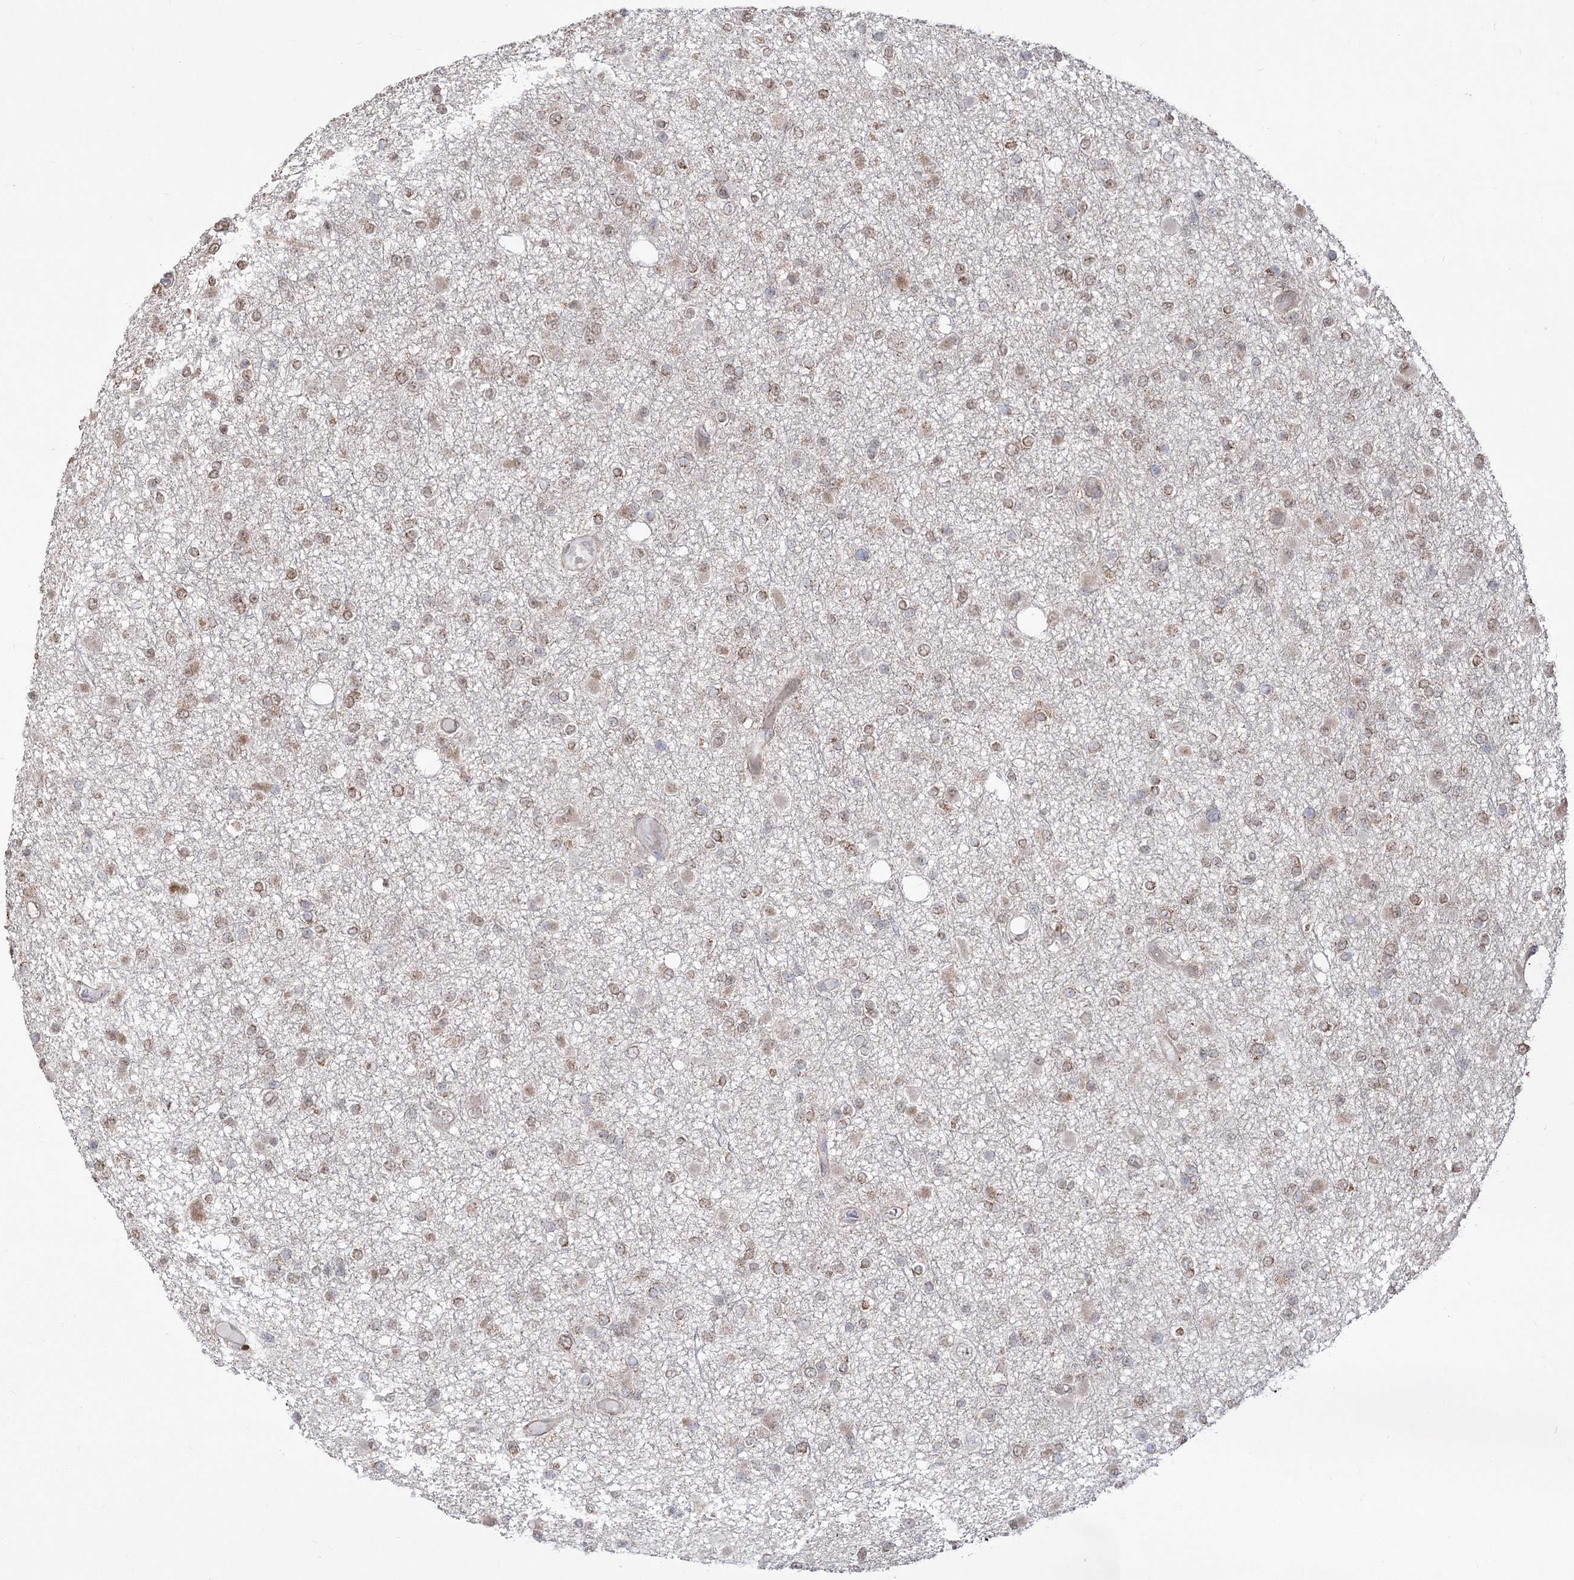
{"staining": {"intensity": "weak", "quantity": ">75%", "location": "cytoplasmic/membranous,nuclear"}, "tissue": "glioma", "cell_type": "Tumor cells", "image_type": "cancer", "snomed": [{"axis": "morphology", "description": "Glioma, malignant, Low grade"}, {"axis": "topography", "description": "Brain"}], "caption": "Immunohistochemistry (DAB) staining of human malignant low-grade glioma shows weak cytoplasmic/membranous and nuclear protein positivity in about >75% of tumor cells.", "gene": "ZSCAN23", "patient": {"sex": "female", "age": 22}}